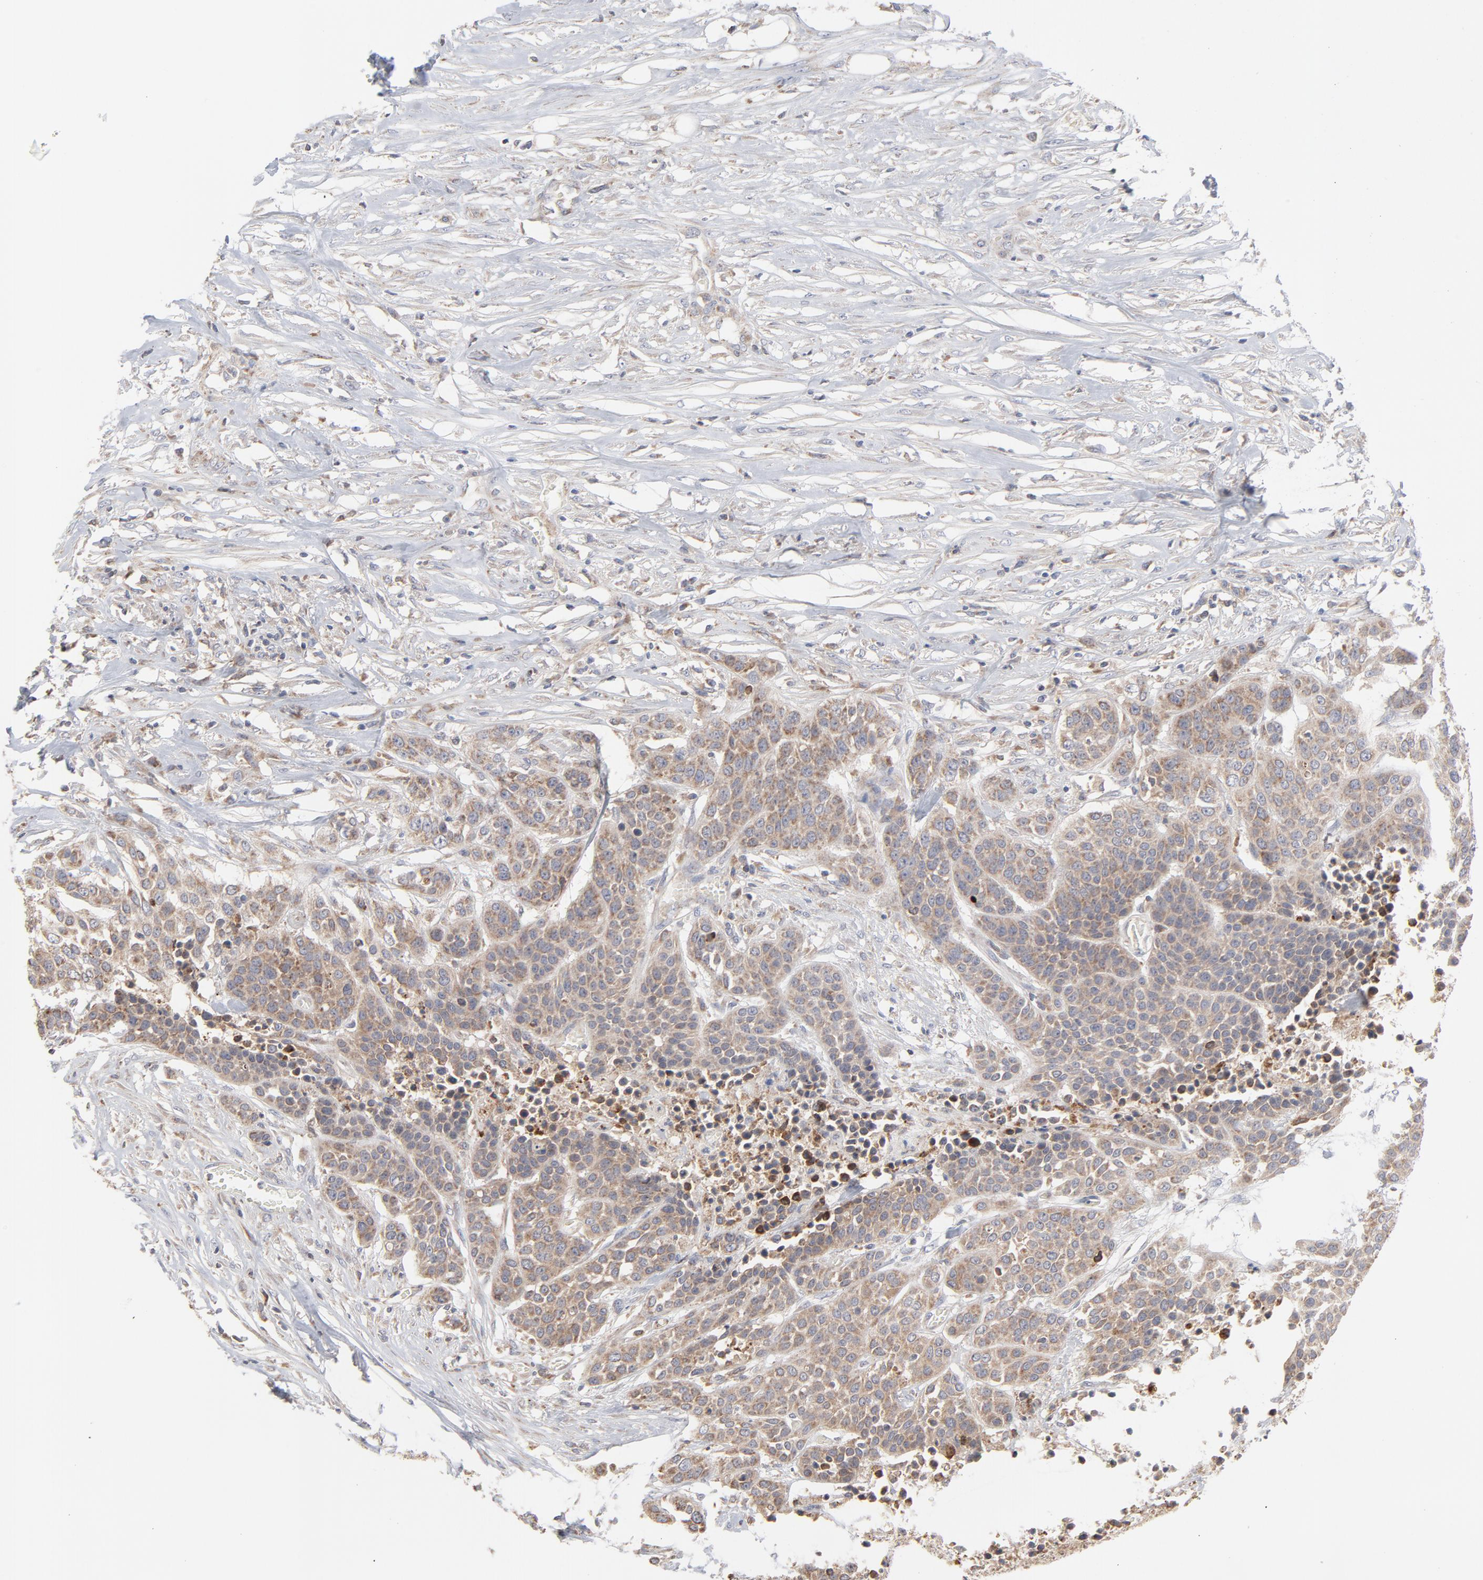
{"staining": {"intensity": "weak", "quantity": ">75%", "location": "cytoplasmic/membranous"}, "tissue": "urothelial cancer", "cell_type": "Tumor cells", "image_type": "cancer", "snomed": [{"axis": "morphology", "description": "Urothelial carcinoma, High grade"}, {"axis": "topography", "description": "Urinary bladder"}], "caption": "Immunohistochemistry of urothelial cancer reveals low levels of weak cytoplasmic/membranous positivity in about >75% of tumor cells.", "gene": "PPFIBP2", "patient": {"sex": "male", "age": 74}}